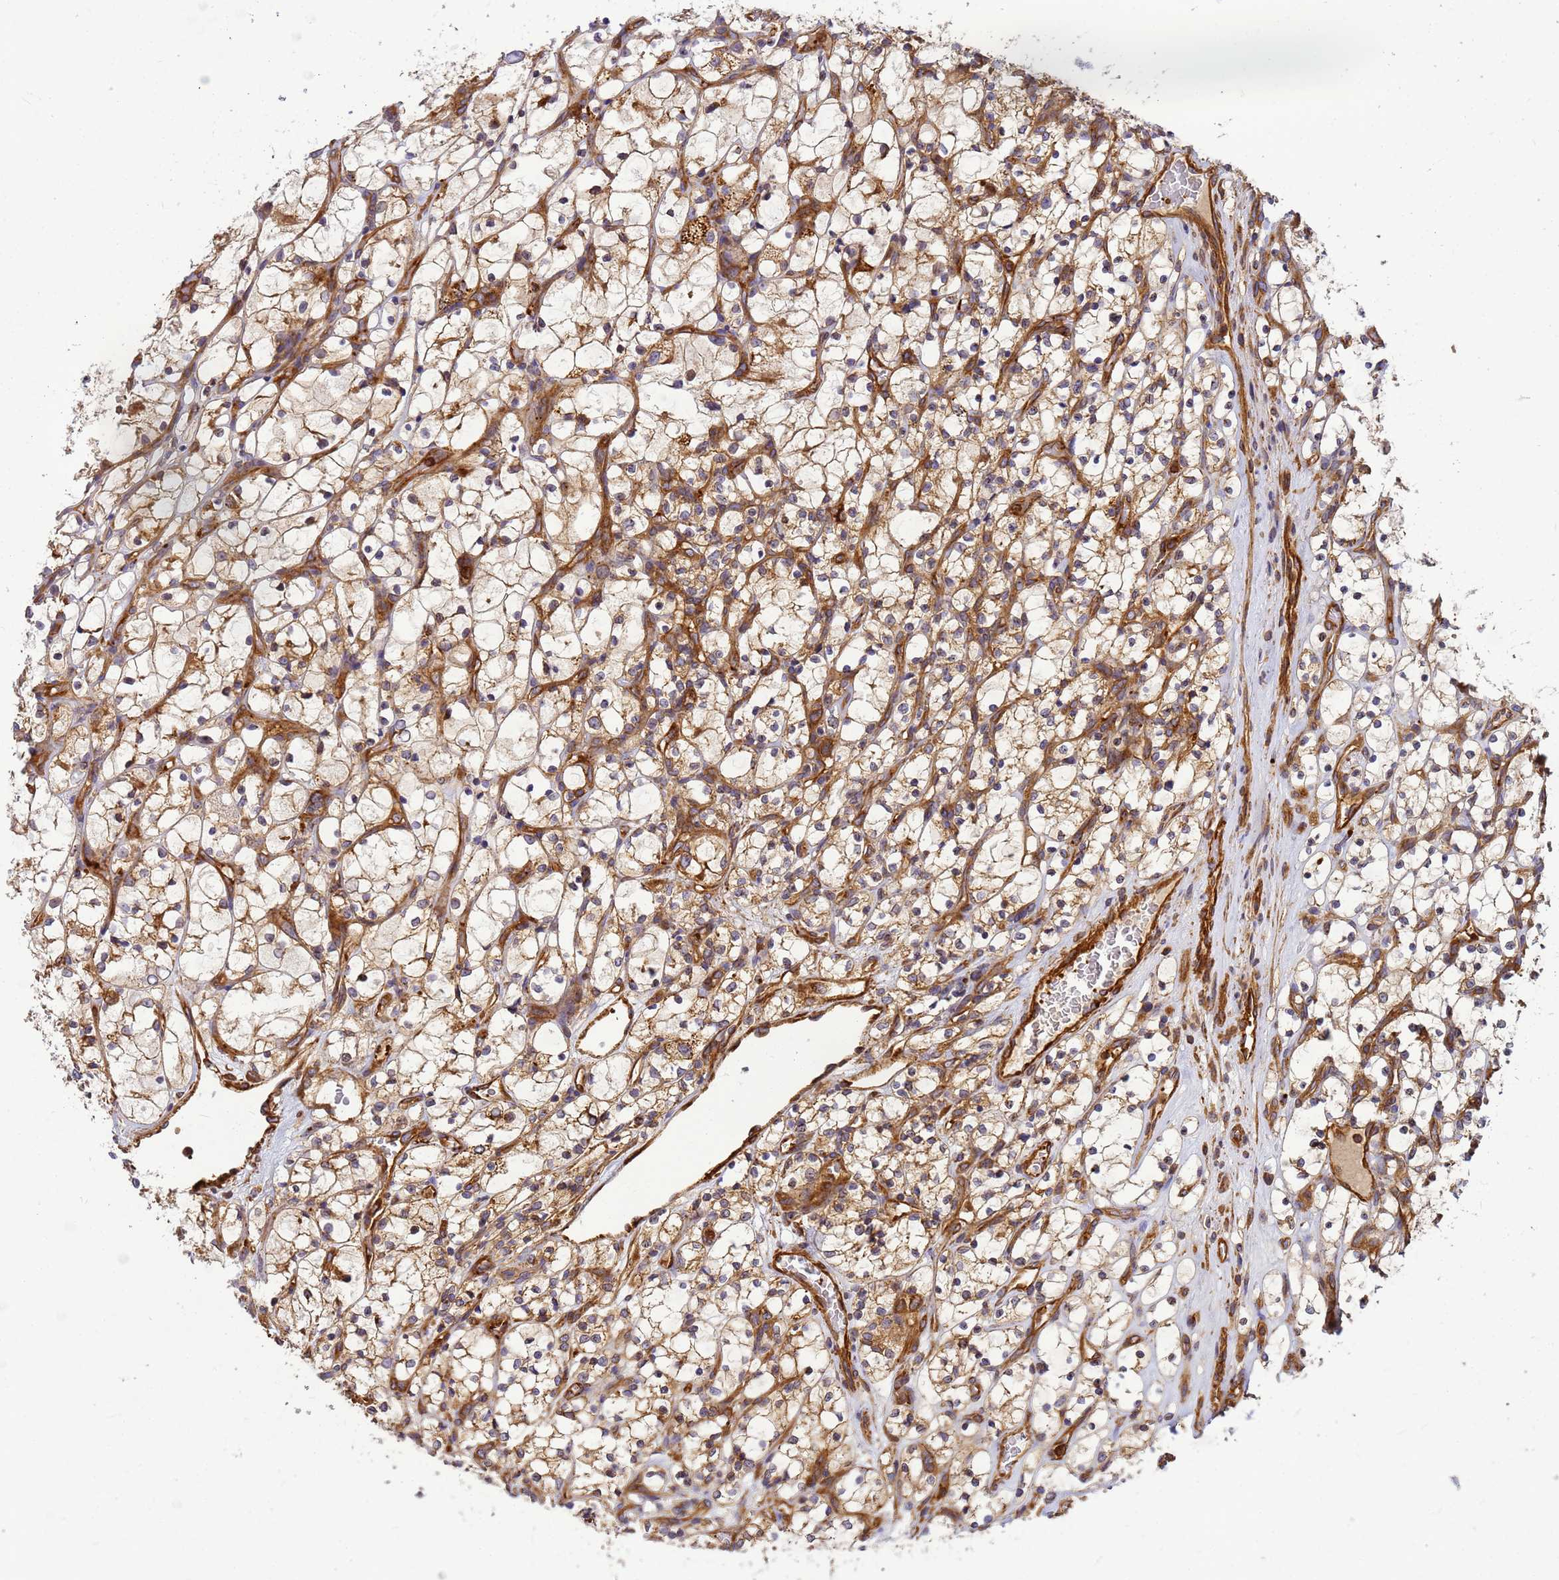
{"staining": {"intensity": "weak", "quantity": ">75%", "location": "cytoplasmic/membranous"}, "tissue": "renal cancer", "cell_type": "Tumor cells", "image_type": "cancer", "snomed": [{"axis": "morphology", "description": "Adenocarcinoma, NOS"}, {"axis": "topography", "description": "Kidney"}], "caption": "Protein analysis of renal cancer tissue reveals weak cytoplasmic/membranous positivity in about >75% of tumor cells.", "gene": "C2CD5", "patient": {"sex": "female", "age": 69}}